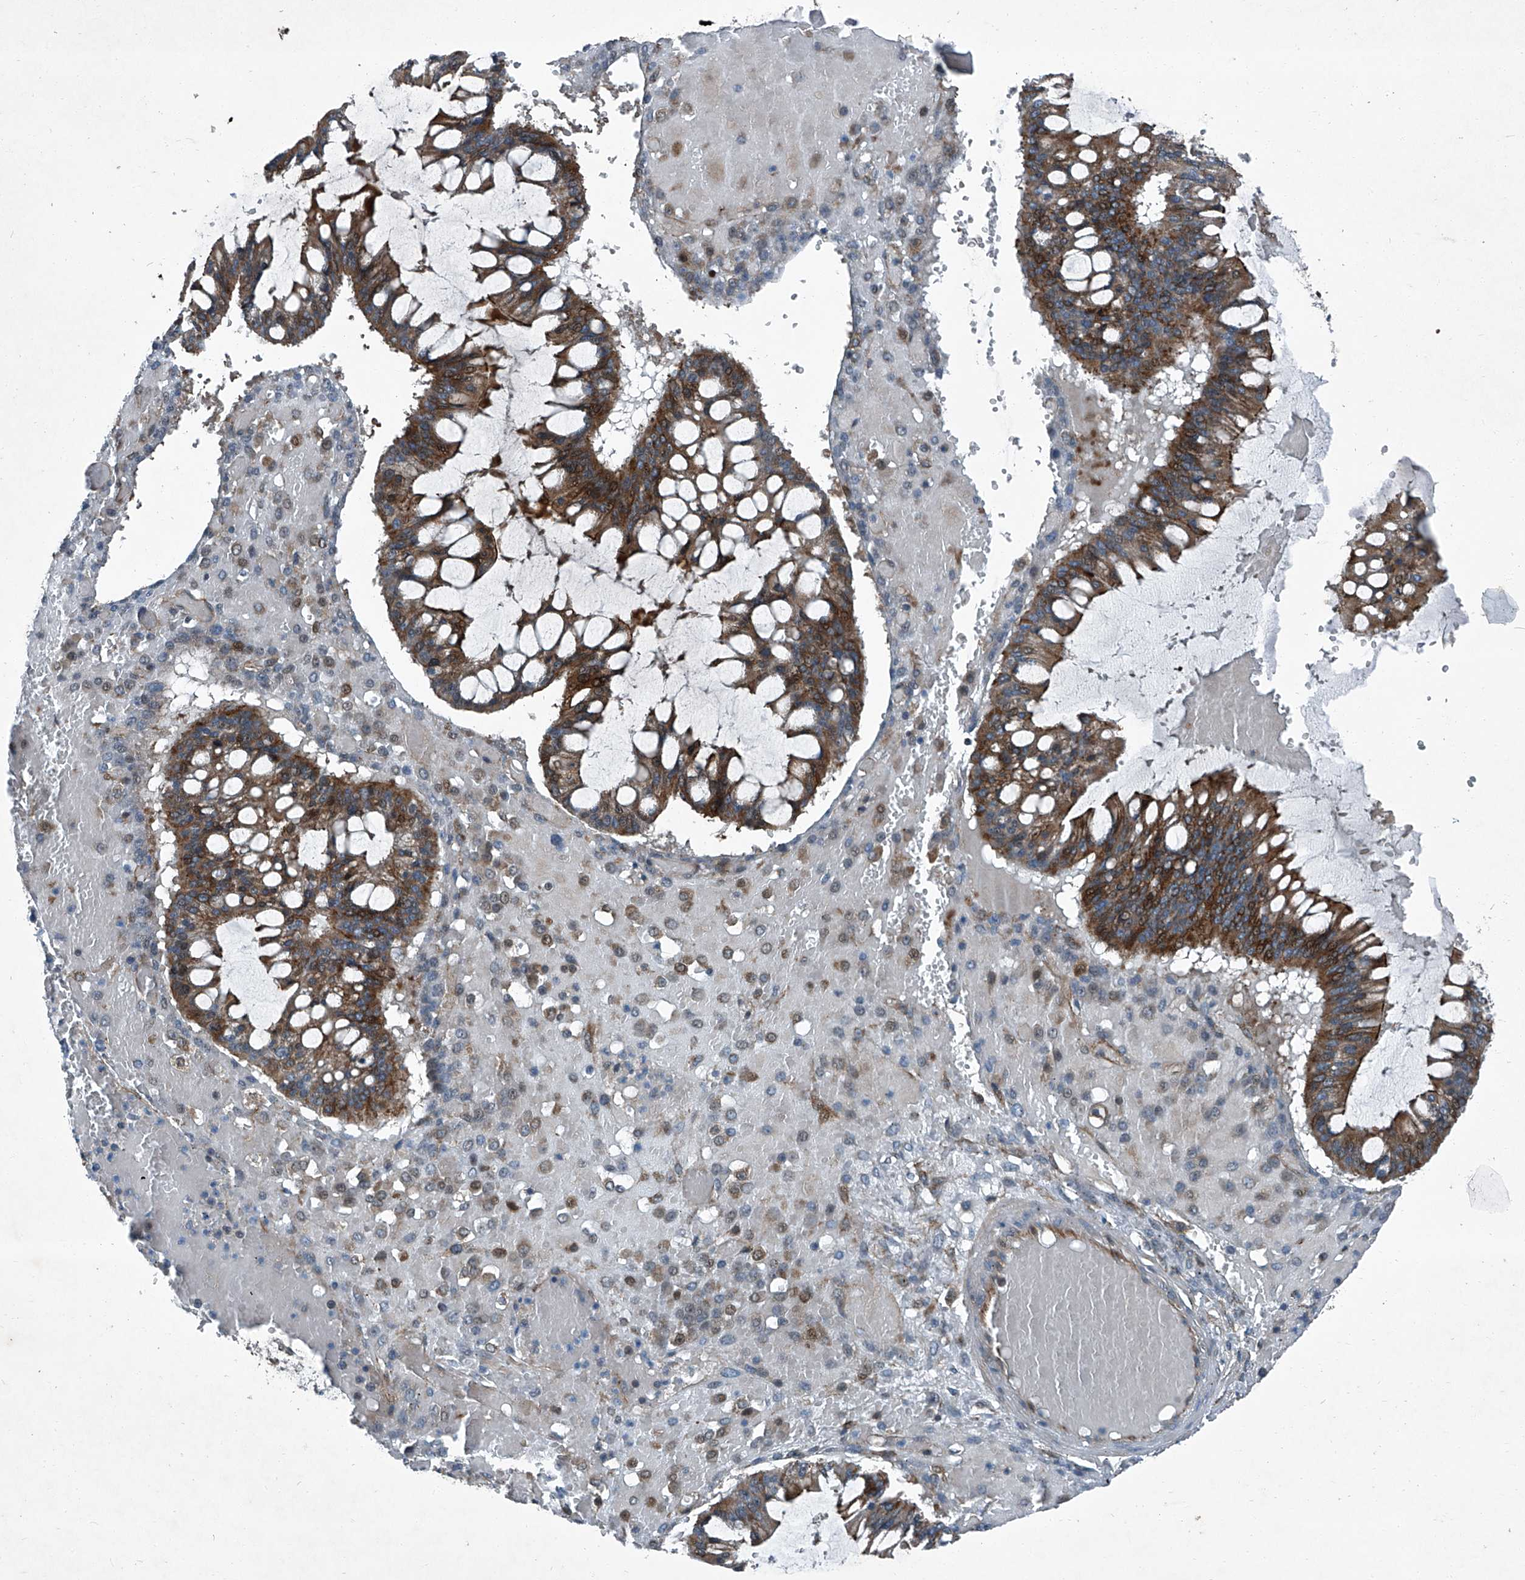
{"staining": {"intensity": "strong", "quantity": ">75%", "location": "cytoplasmic/membranous"}, "tissue": "ovarian cancer", "cell_type": "Tumor cells", "image_type": "cancer", "snomed": [{"axis": "morphology", "description": "Cystadenocarcinoma, mucinous, NOS"}, {"axis": "topography", "description": "Ovary"}], "caption": "Immunohistochemical staining of human mucinous cystadenocarcinoma (ovarian) displays high levels of strong cytoplasmic/membranous expression in approximately >75% of tumor cells.", "gene": "SENP2", "patient": {"sex": "female", "age": 73}}